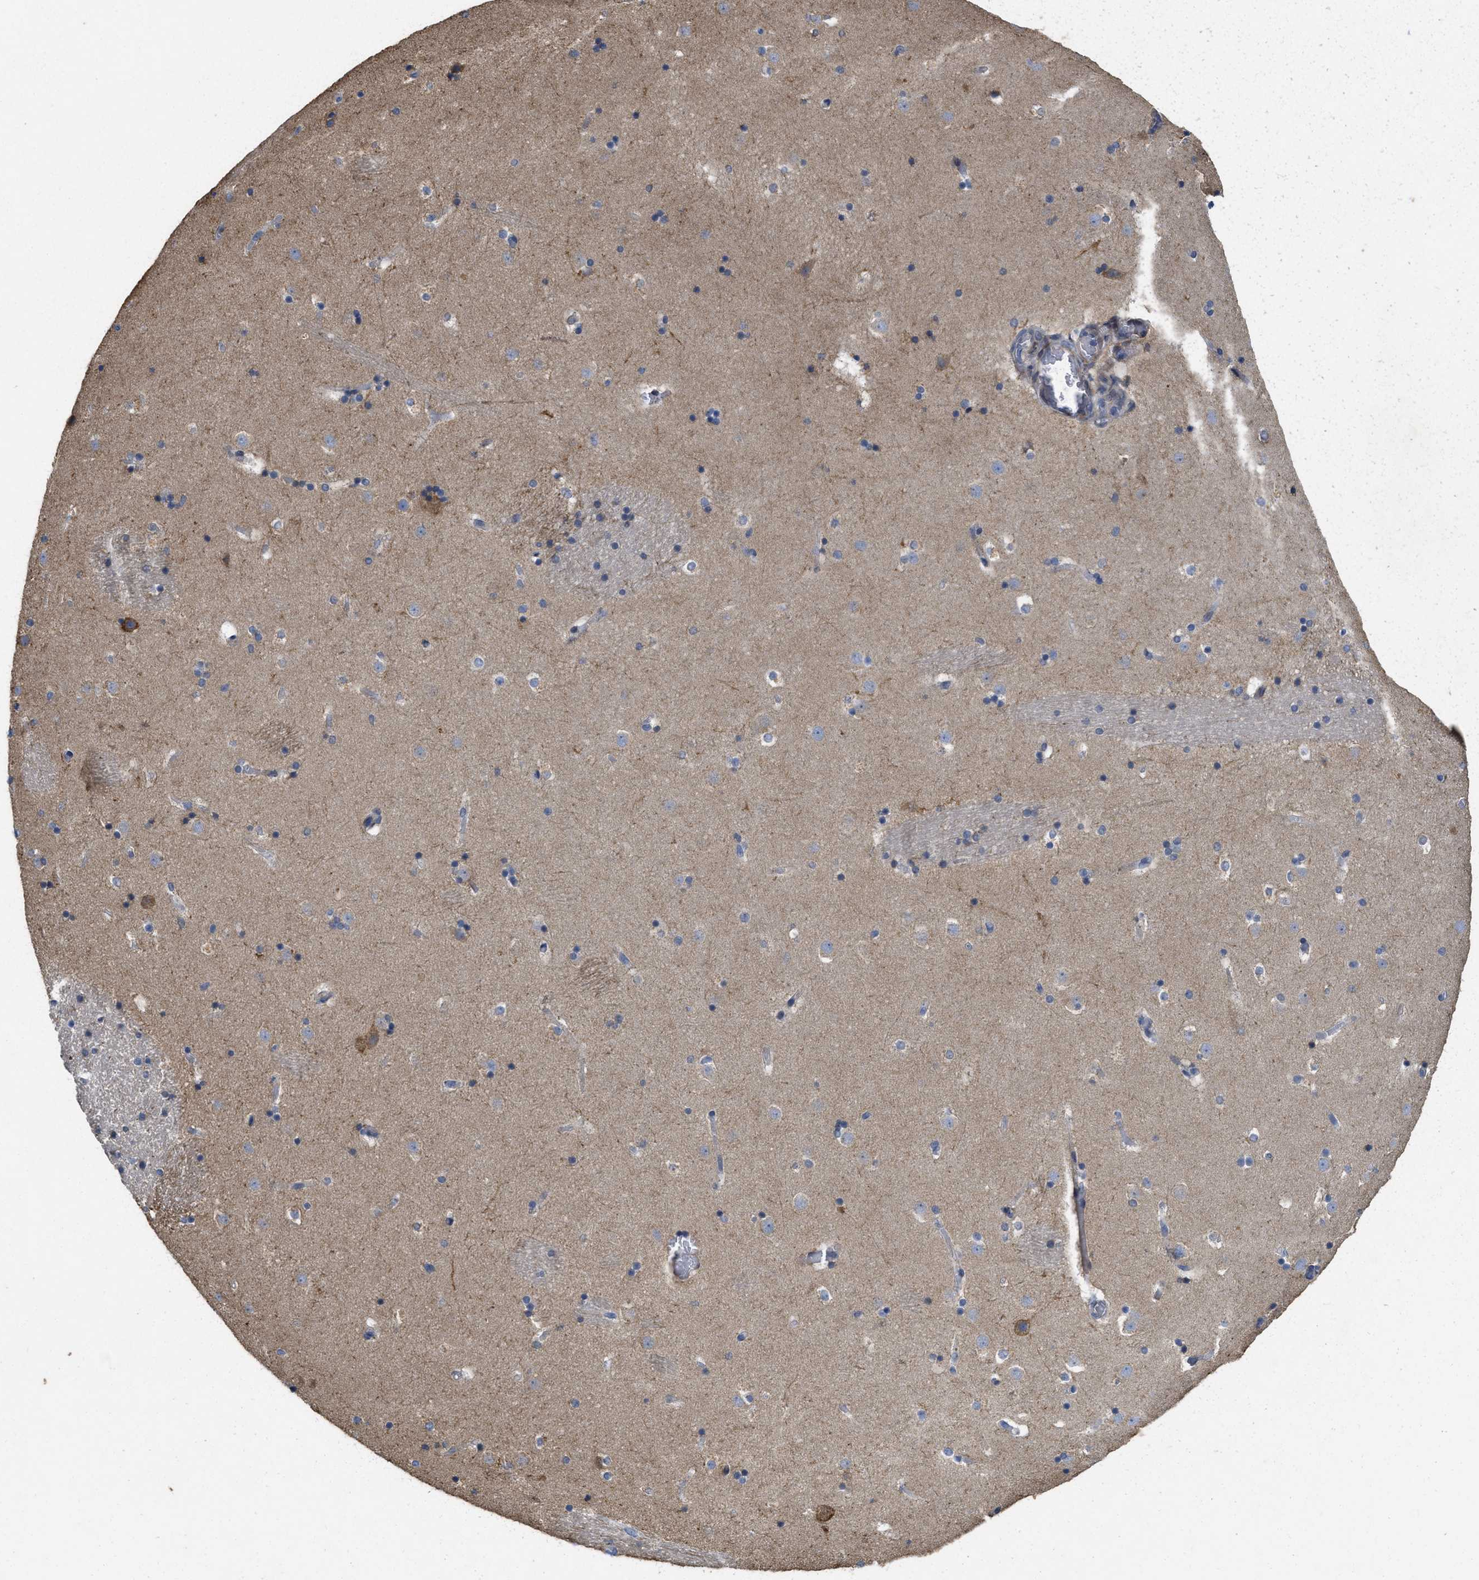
{"staining": {"intensity": "weak", "quantity": "<25%", "location": "cytoplasmic/membranous"}, "tissue": "caudate", "cell_type": "Glial cells", "image_type": "normal", "snomed": [{"axis": "morphology", "description": "Normal tissue, NOS"}, {"axis": "topography", "description": "Lateral ventricle wall"}], "caption": "IHC micrograph of benign caudate stained for a protein (brown), which exhibits no positivity in glial cells.", "gene": "CDPF1", "patient": {"sex": "male", "age": 45}}